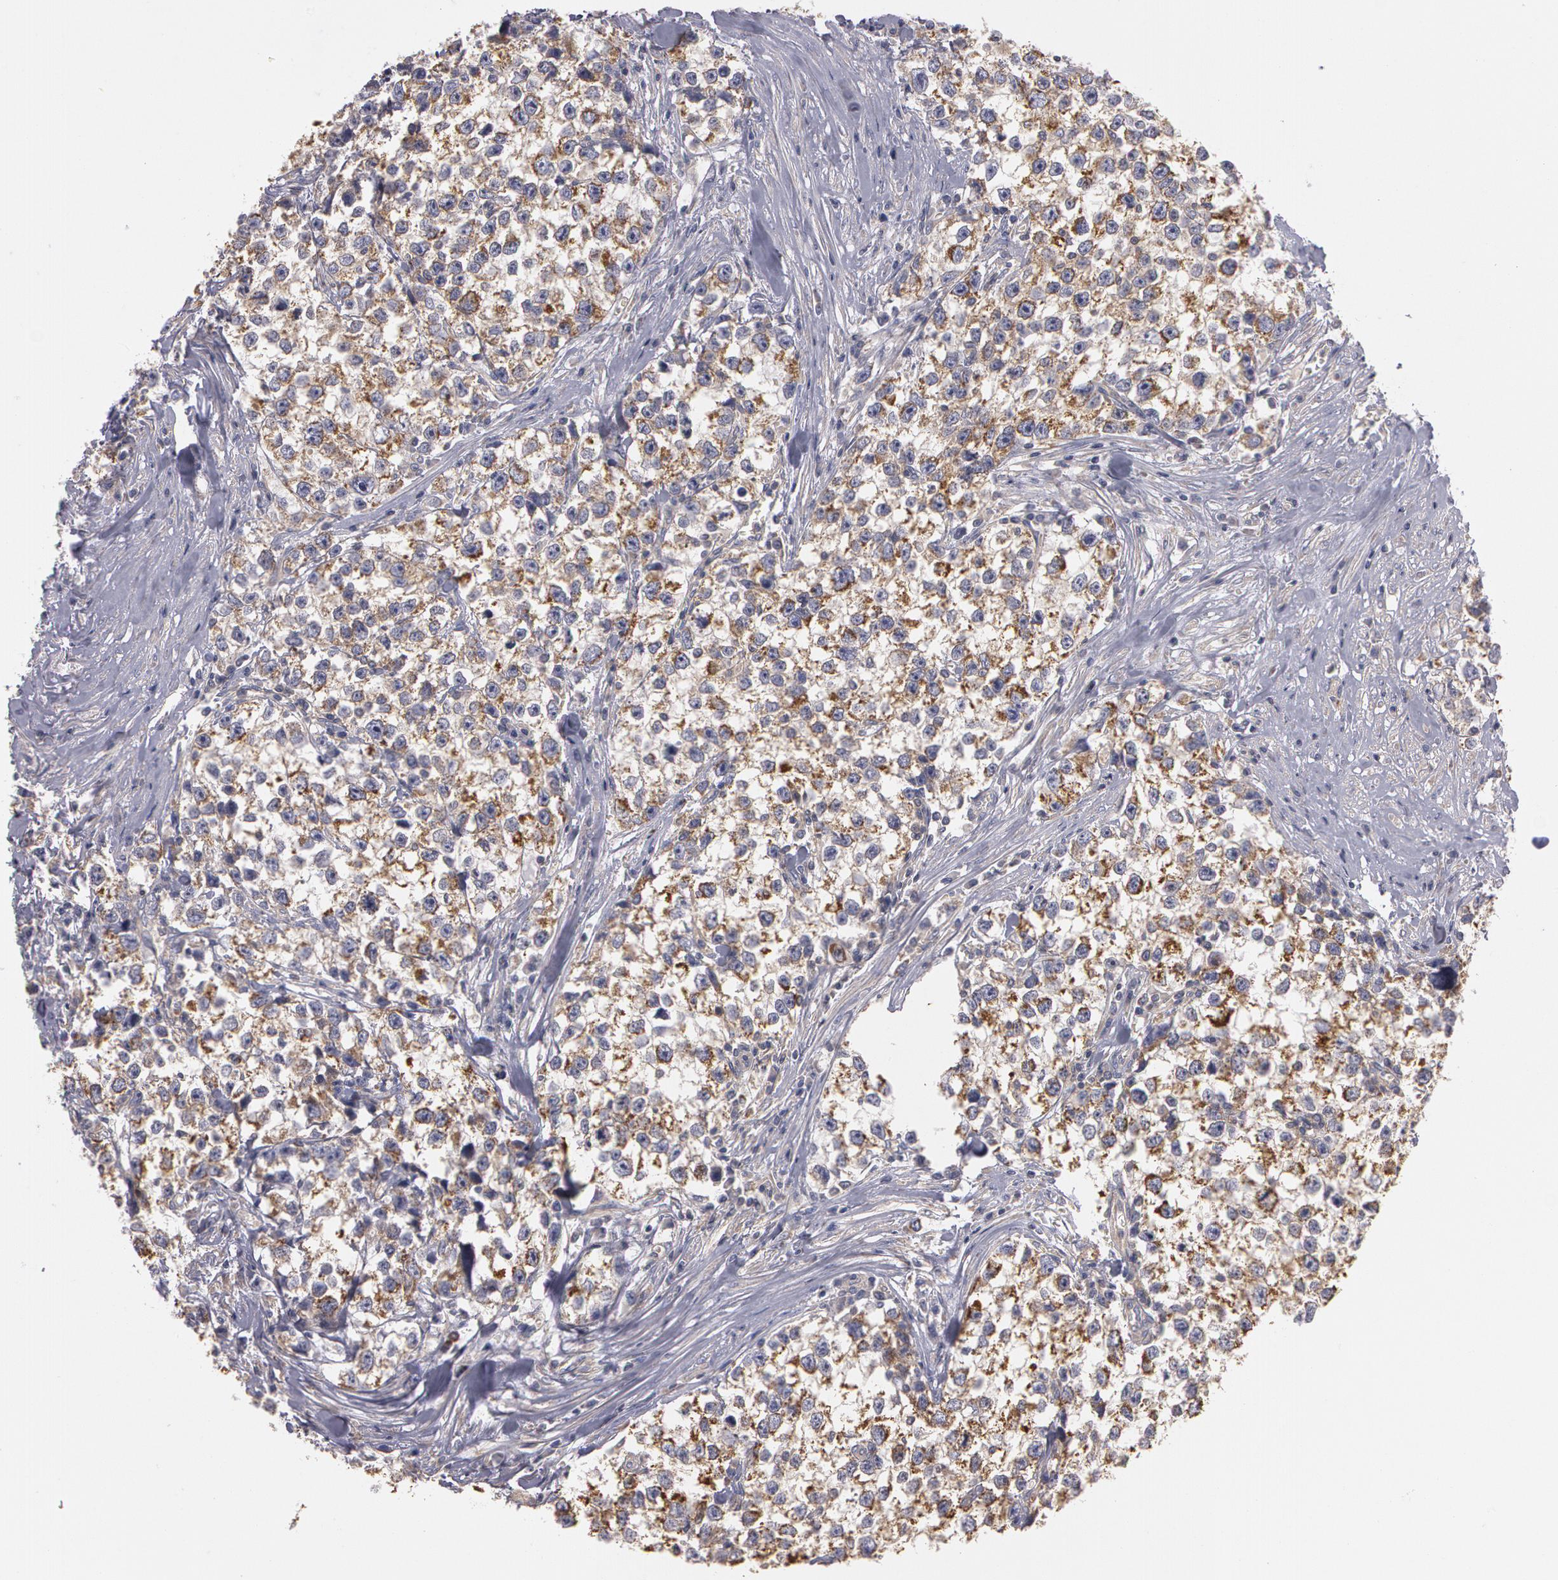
{"staining": {"intensity": "moderate", "quantity": "25%-75%", "location": "cytoplasmic/membranous"}, "tissue": "testis cancer", "cell_type": "Tumor cells", "image_type": "cancer", "snomed": [{"axis": "morphology", "description": "Seminoma, NOS"}, {"axis": "morphology", "description": "Carcinoma, Embryonal, NOS"}, {"axis": "topography", "description": "Testis"}], "caption": "Testis cancer (seminoma) was stained to show a protein in brown. There is medium levels of moderate cytoplasmic/membranous staining in approximately 25%-75% of tumor cells. Using DAB (3,3'-diaminobenzidine) (brown) and hematoxylin (blue) stains, captured at high magnification using brightfield microscopy.", "gene": "NEK9", "patient": {"sex": "male", "age": 30}}